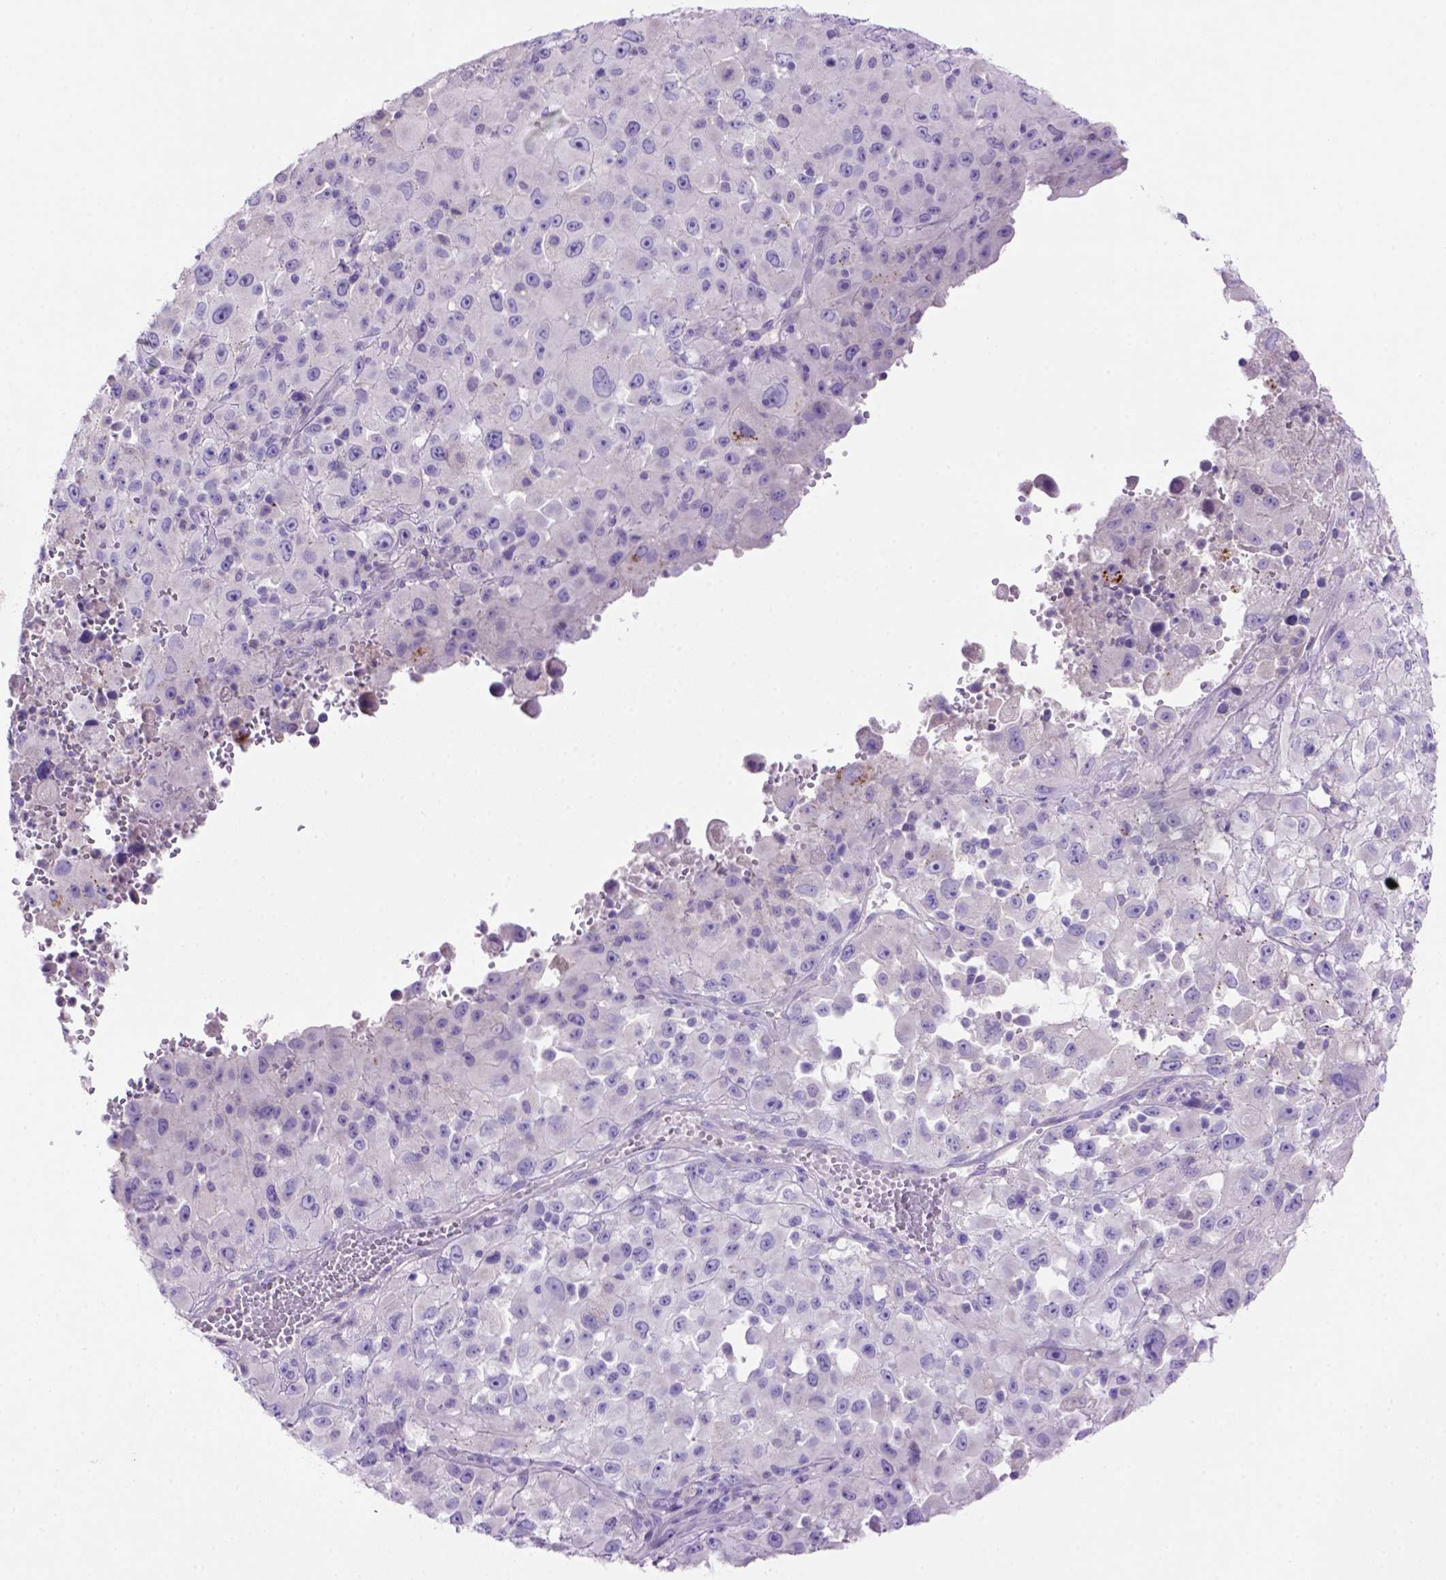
{"staining": {"intensity": "negative", "quantity": "none", "location": "none"}, "tissue": "melanoma", "cell_type": "Tumor cells", "image_type": "cancer", "snomed": [{"axis": "morphology", "description": "Malignant melanoma, Metastatic site"}, {"axis": "topography", "description": "Soft tissue"}], "caption": "Immunohistochemistry image of human malignant melanoma (metastatic site) stained for a protein (brown), which displays no staining in tumor cells.", "gene": "SIRPD", "patient": {"sex": "male", "age": 50}}